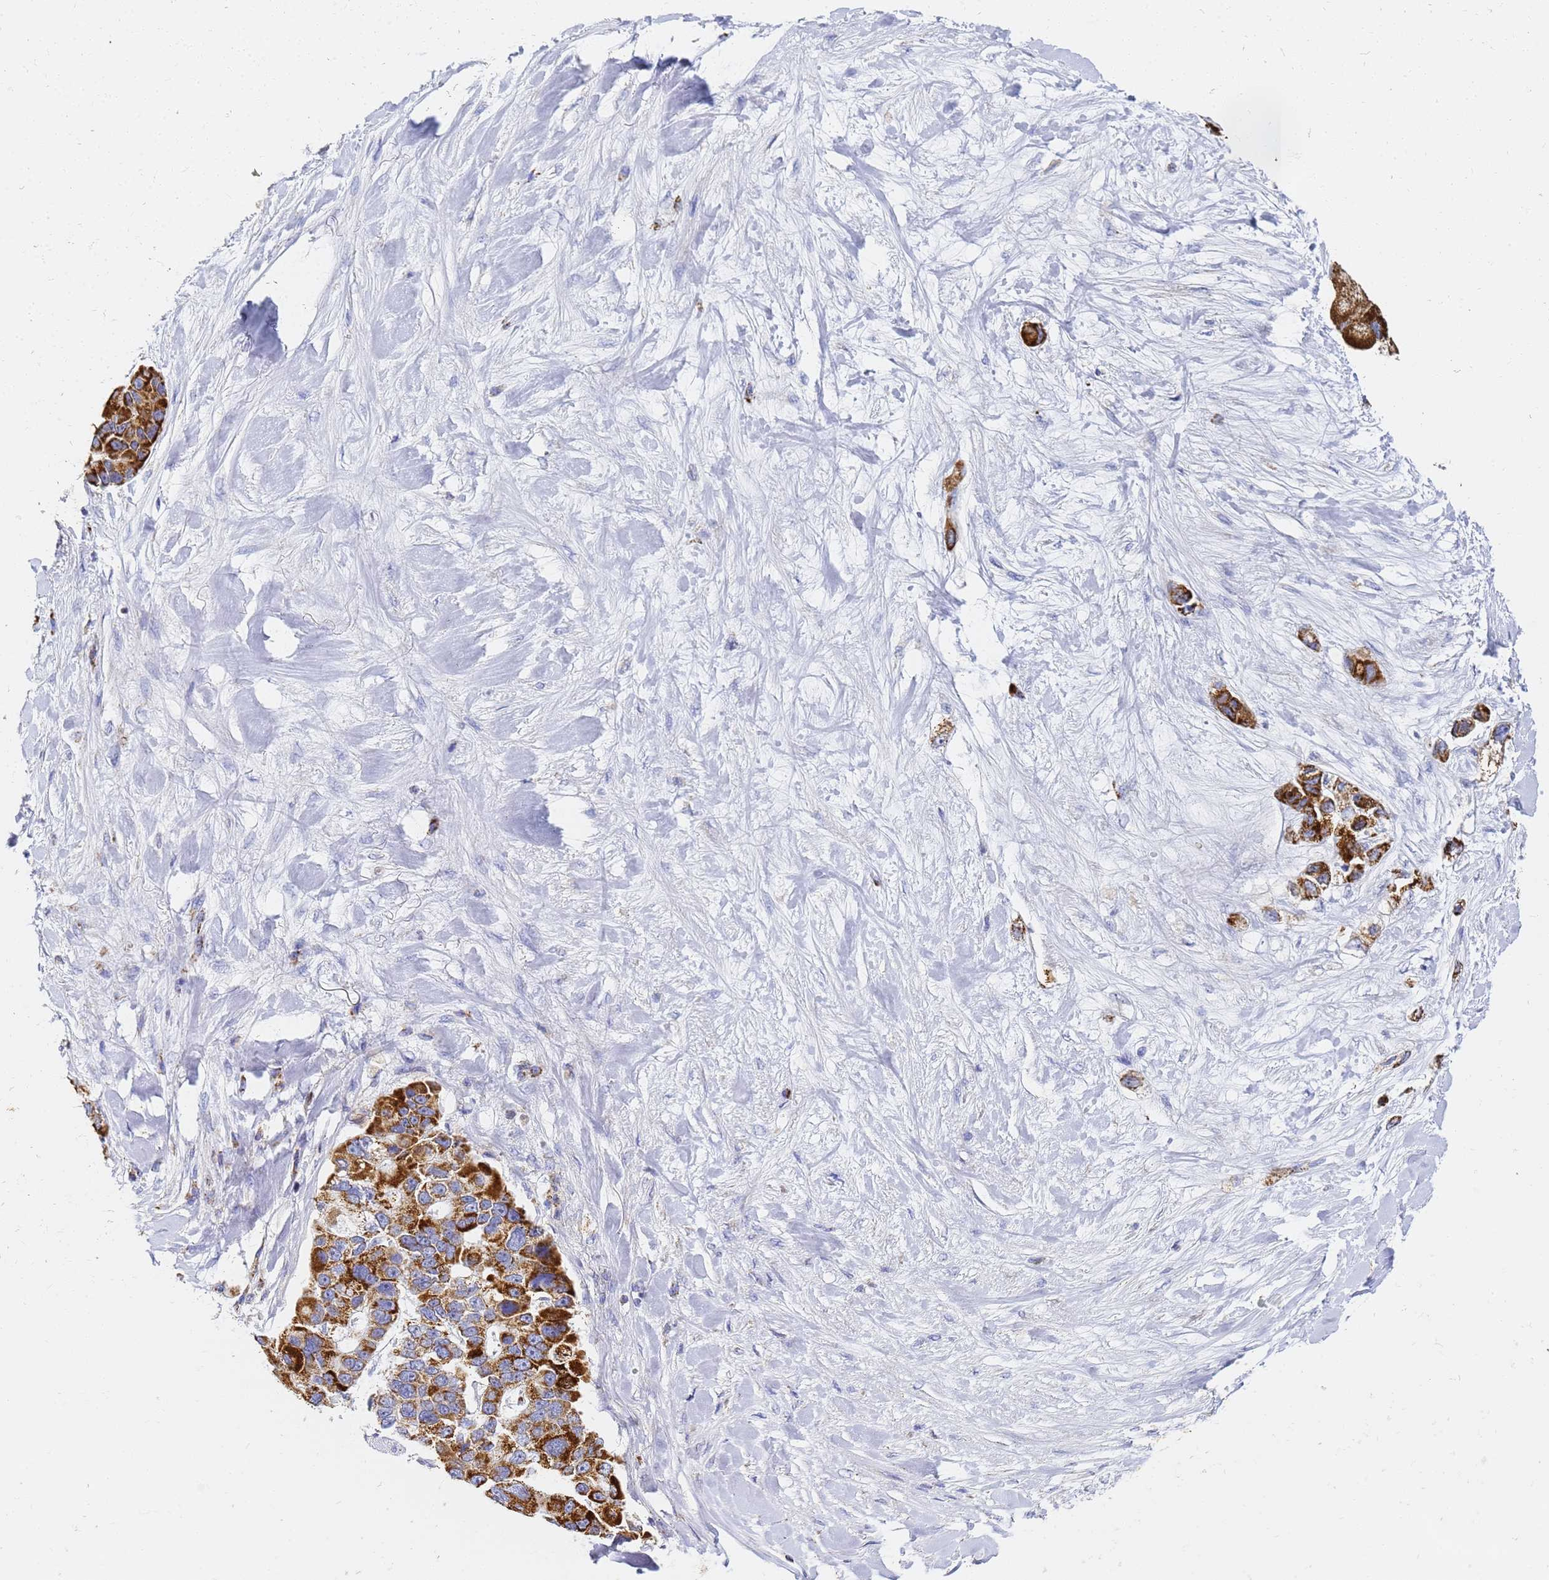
{"staining": {"intensity": "strong", "quantity": ">75%", "location": "cytoplasmic/membranous"}, "tissue": "lung cancer", "cell_type": "Tumor cells", "image_type": "cancer", "snomed": [{"axis": "morphology", "description": "Adenocarcinoma, NOS"}, {"axis": "topography", "description": "Lung"}], "caption": "About >75% of tumor cells in adenocarcinoma (lung) reveal strong cytoplasmic/membranous protein positivity as visualized by brown immunohistochemical staining.", "gene": "CNIH4", "patient": {"sex": "female", "age": 54}}